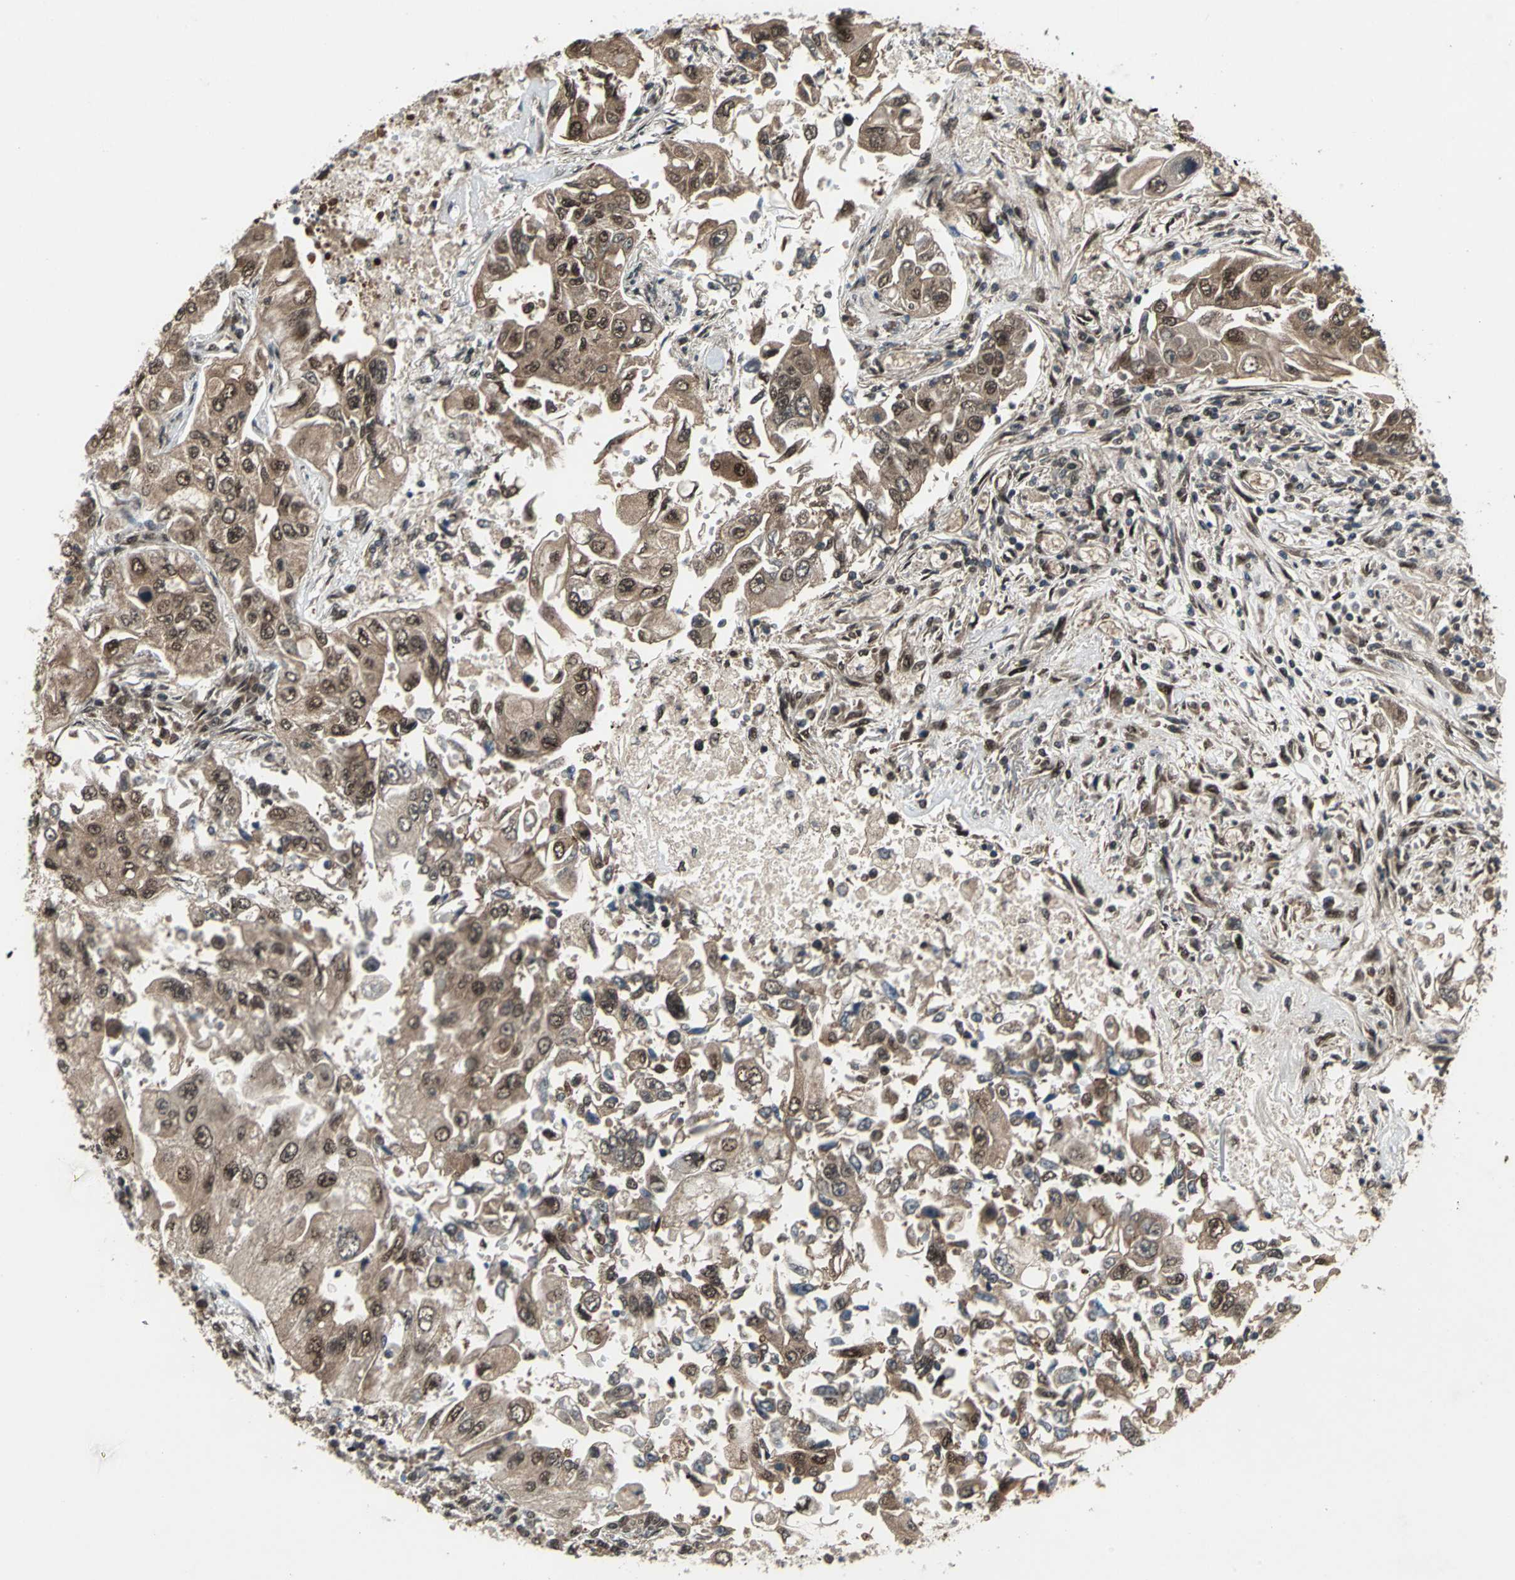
{"staining": {"intensity": "moderate", "quantity": ">75%", "location": "cytoplasmic/membranous,nuclear"}, "tissue": "lung cancer", "cell_type": "Tumor cells", "image_type": "cancer", "snomed": [{"axis": "morphology", "description": "Adenocarcinoma, NOS"}, {"axis": "topography", "description": "Lung"}], "caption": "DAB (3,3'-diaminobenzidine) immunohistochemical staining of lung cancer shows moderate cytoplasmic/membranous and nuclear protein expression in approximately >75% of tumor cells. (DAB (3,3'-diaminobenzidine) = brown stain, brightfield microscopy at high magnification).", "gene": "COPS5", "patient": {"sex": "male", "age": 84}}